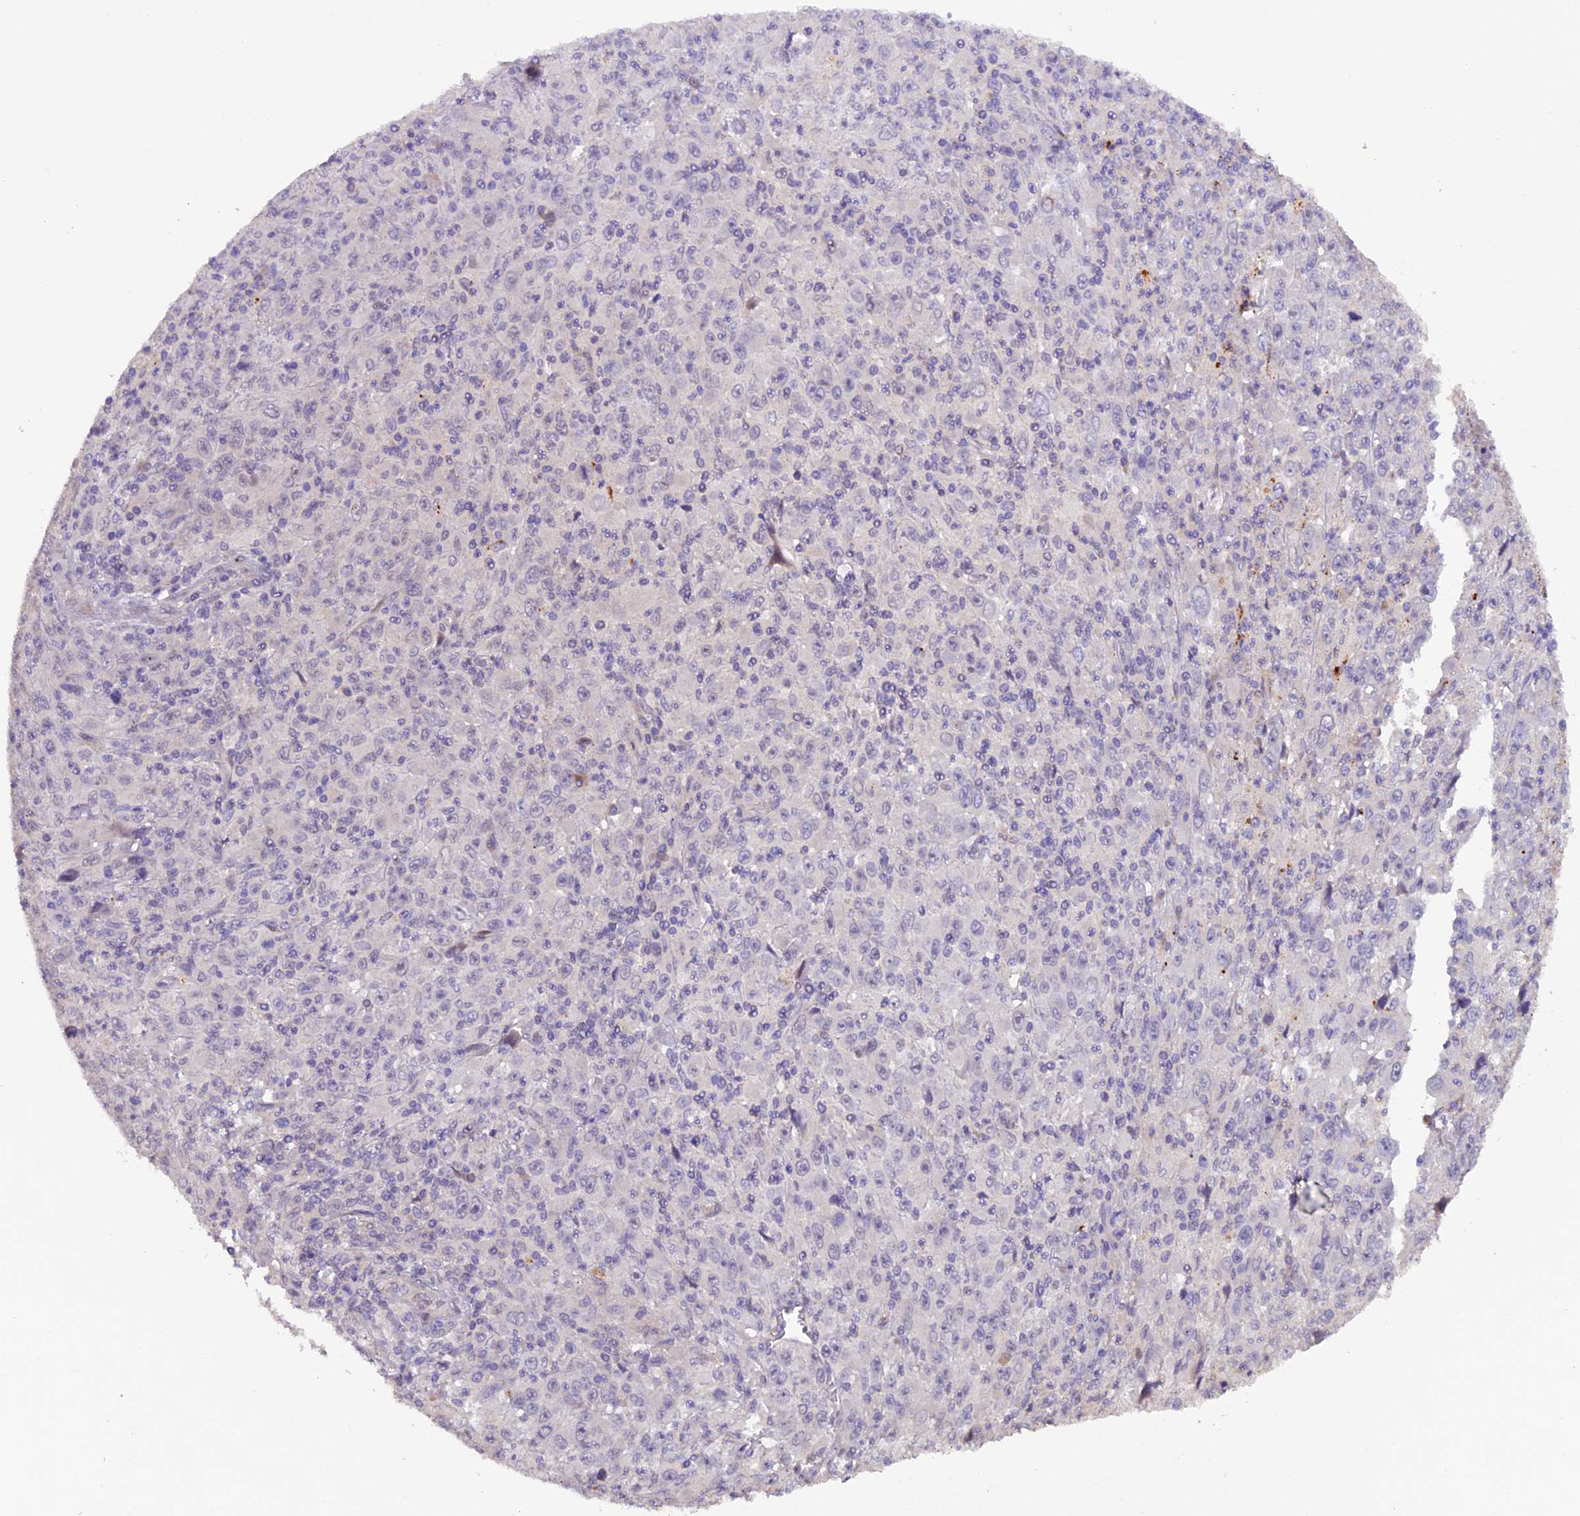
{"staining": {"intensity": "negative", "quantity": "none", "location": "none"}, "tissue": "melanoma", "cell_type": "Tumor cells", "image_type": "cancer", "snomed": [{"axis": "morphology", "description": "Malignant melanoma, Metastatic site"}, {"axis": "topography", "description": "Skin"}], "caption": "The micrograph reveals no staining of tumor cells in malignant melanoma (metastatic site).", "gene": "NCK2", "patient": {"sex": "female", "age": 56}}